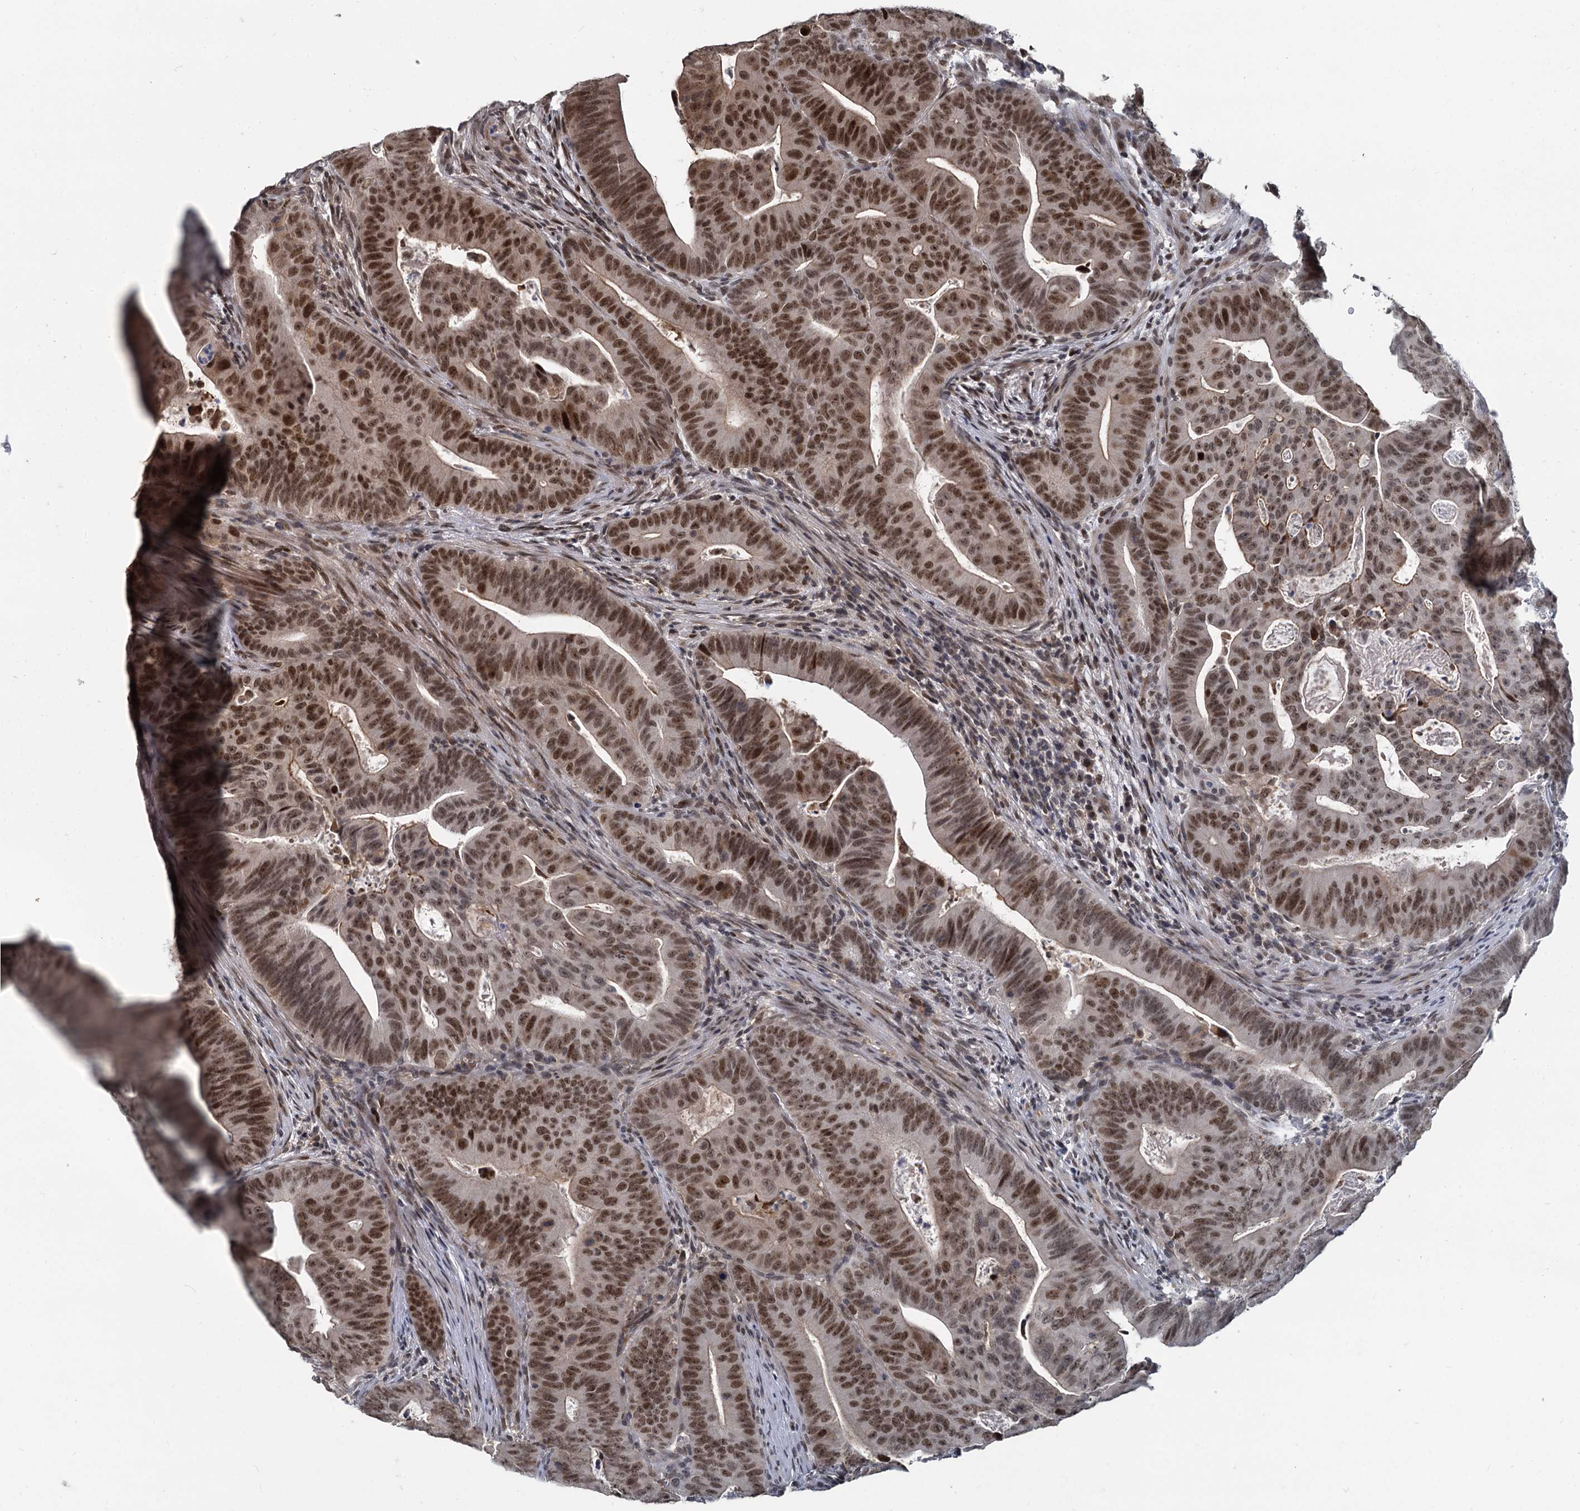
{"staining": {"intensity": "strong", "quantity": ">75%", "location": "nuclear"}, "tissue": "colorectal cancer", "cell_type": "Tumor cells", "image_type": "cancer", "snomed": [{"axis": "morphology", "description": "Adenocarcinoma, NOS"}, {"axis": "topography", "description": "Rectum"}], "caption": "Colorectal cancer stained with a protein marker displays strong staining in tumor cells.", "gene": "FANCI", "patient": {"sex": "female", "age": 75}}